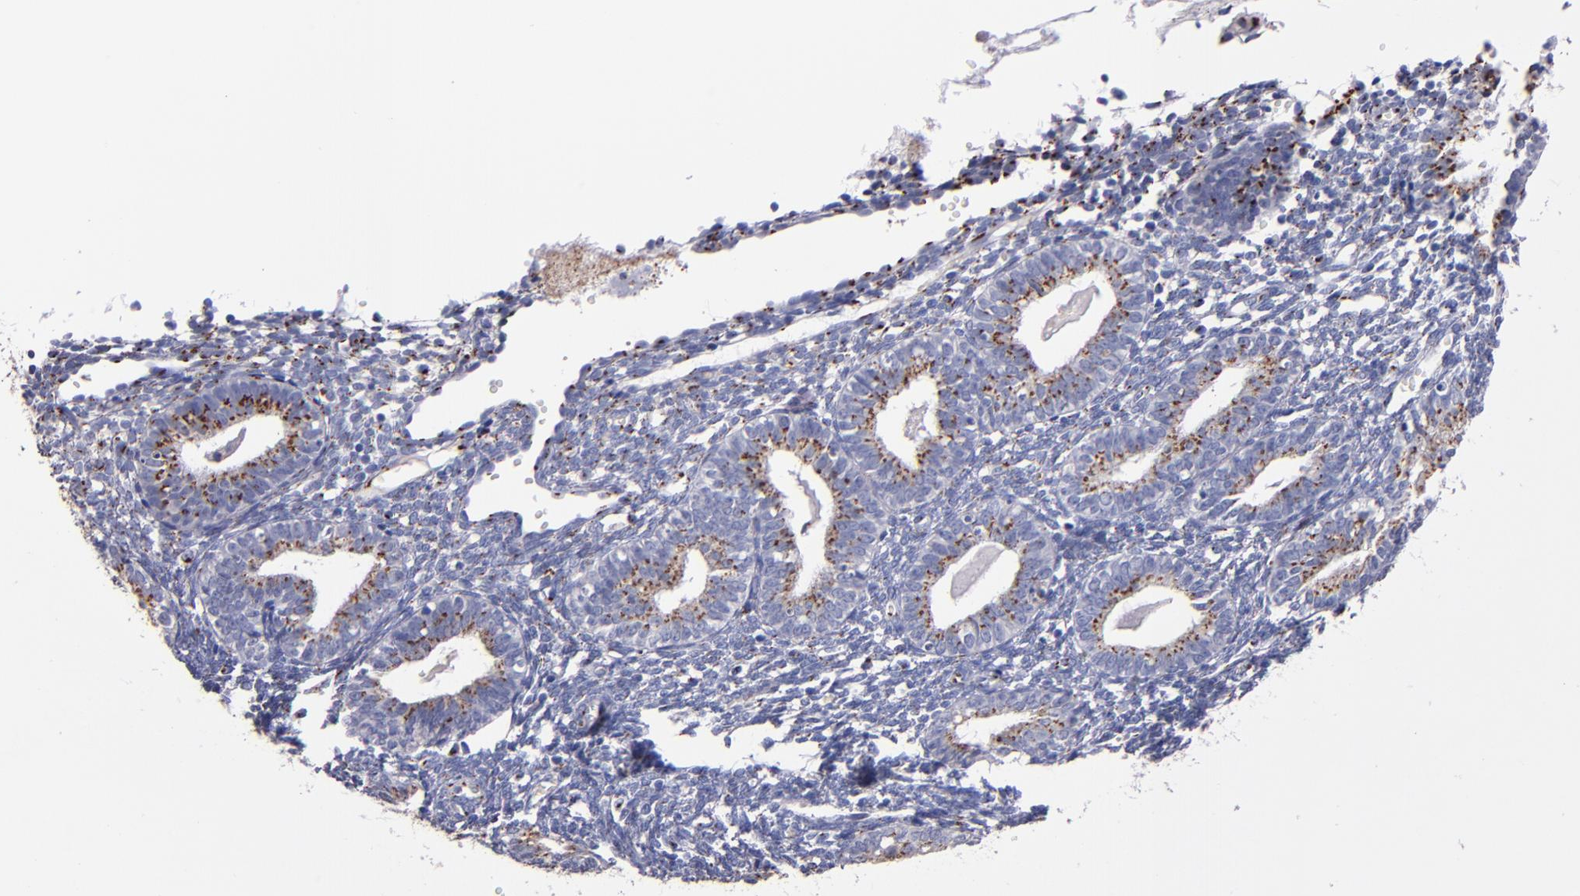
{"staining": {"intensity": "moderate", "quantity": "<25%", "location": "cytoplasmic/membranous"}, "tissue": "endometrium", "cell_type": "Cells in endometrial stroma", "image_type": "normal", "snomed": [{"axis": "morphology", "description": "Normal tissue, NOS"}, {"axis": "topography", "description": "Endometrium"}], "caption": "Cells in endometrial stroma display low levels of moderate cytoplasmic/membranous positivity in about <25% of cells in unremarkable endometrium. (brown staining indicates protein expression, while blue staining denotes nuclei).", "gene": "GOLIM4", "patient": {"sex": "female", "age": 61}}